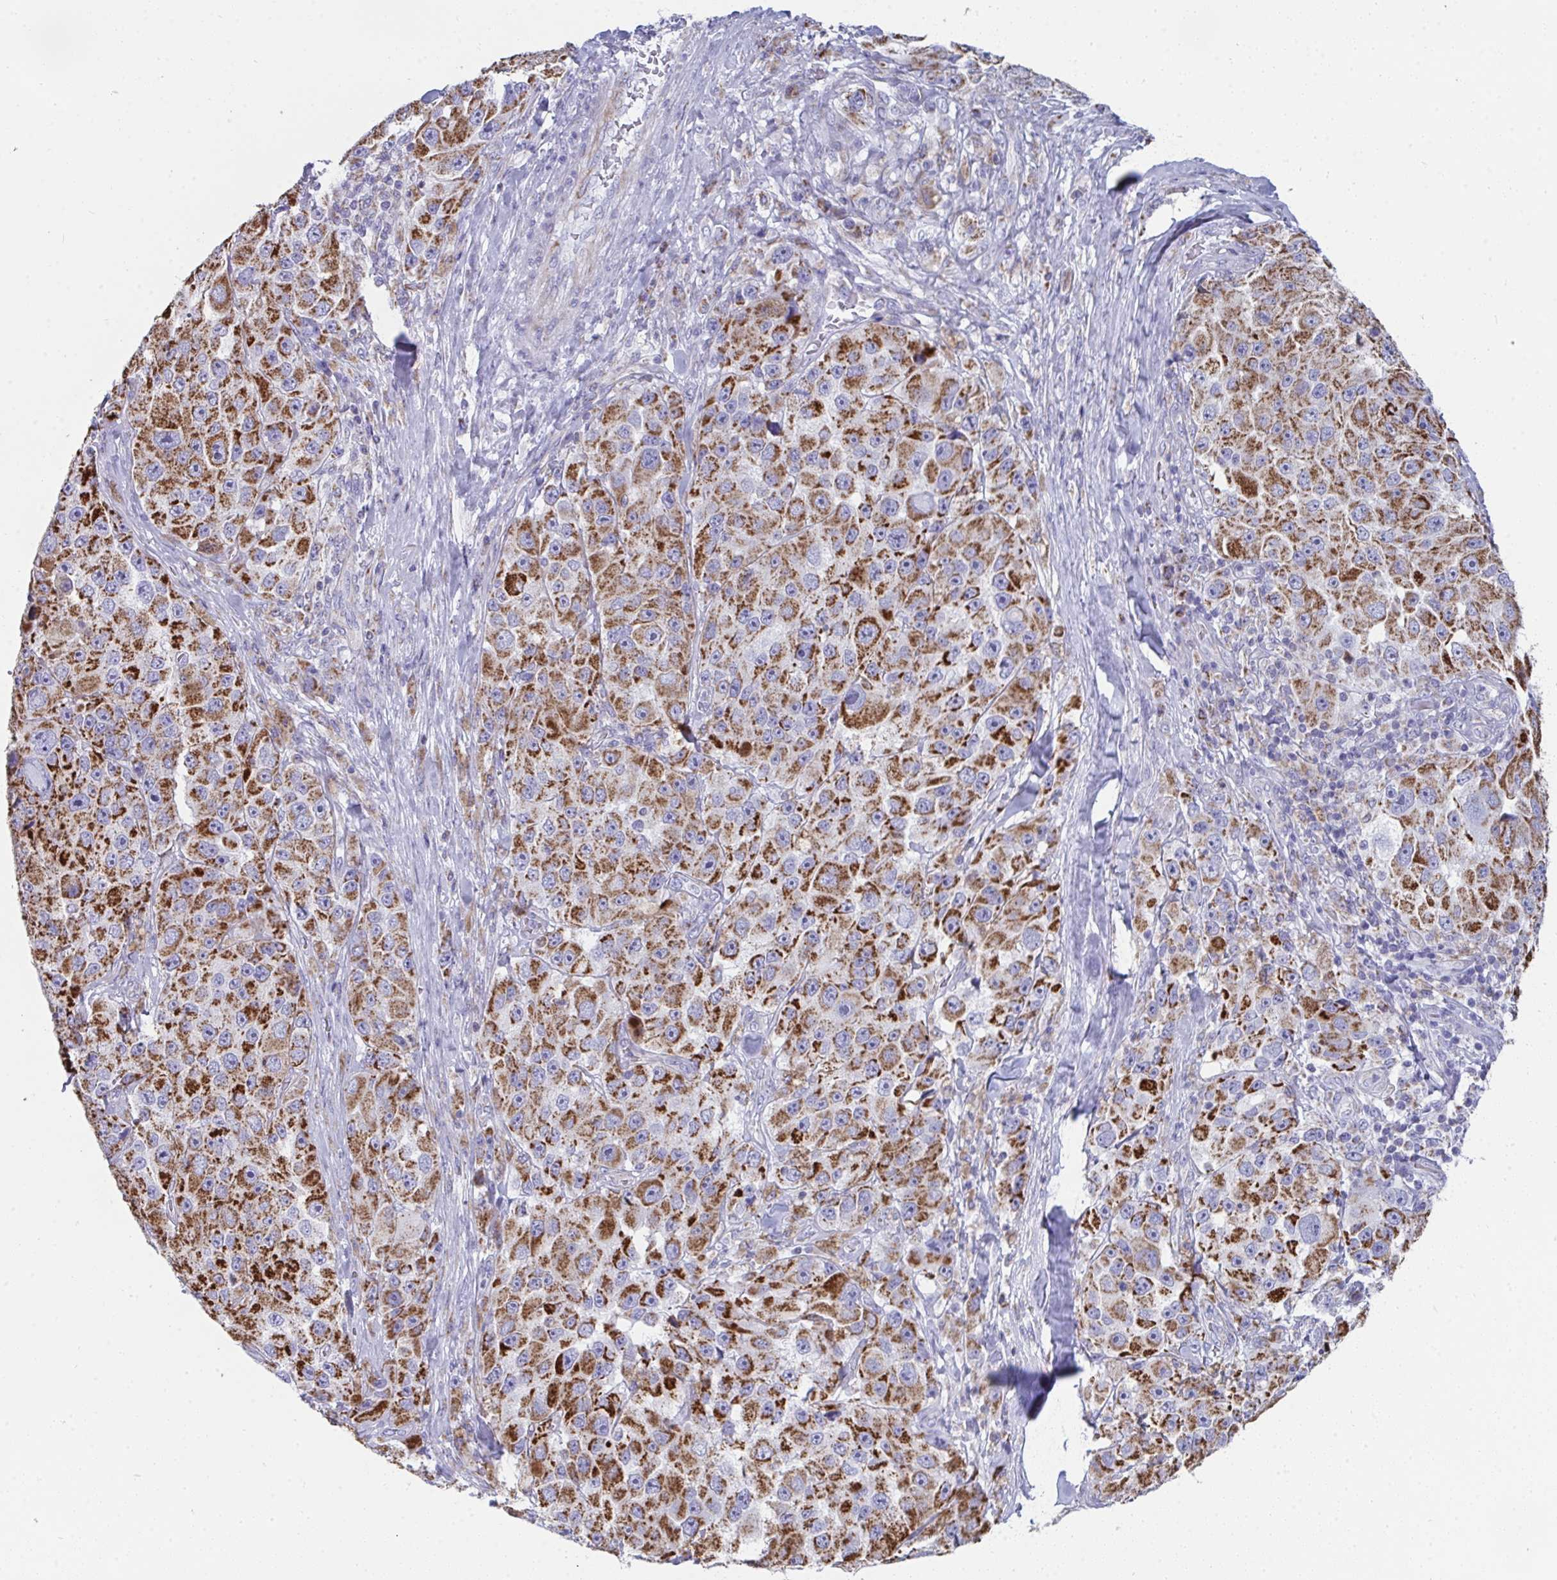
{"staining": {"intensity": "strong", "quantity": ">75%", "location": "cytoplasmic/membranous"}, "tissue": "melanoma", "cell_type": "Tumor cells", "image_type": "cancer", "snomed": [{"axis": "morphology", "description": "Malignant melanoma, Metastatic site"}, {"axis": "topography", "description": "Lymph node"}], "caption": "Immunohistochemistry staining of melanoma, which demonstrates high levels of strong cytoplasmic/membranous staining in approximately >75% of tumor cells indicating strong cytoplasmic/membranous protein expression. The staining was performed using DAB (brown) for protein detection and nuclei were counterstained in hematoxylin (blue).", "gene": "AIFM1", "patient": {"sex": "male", "age": 62}}